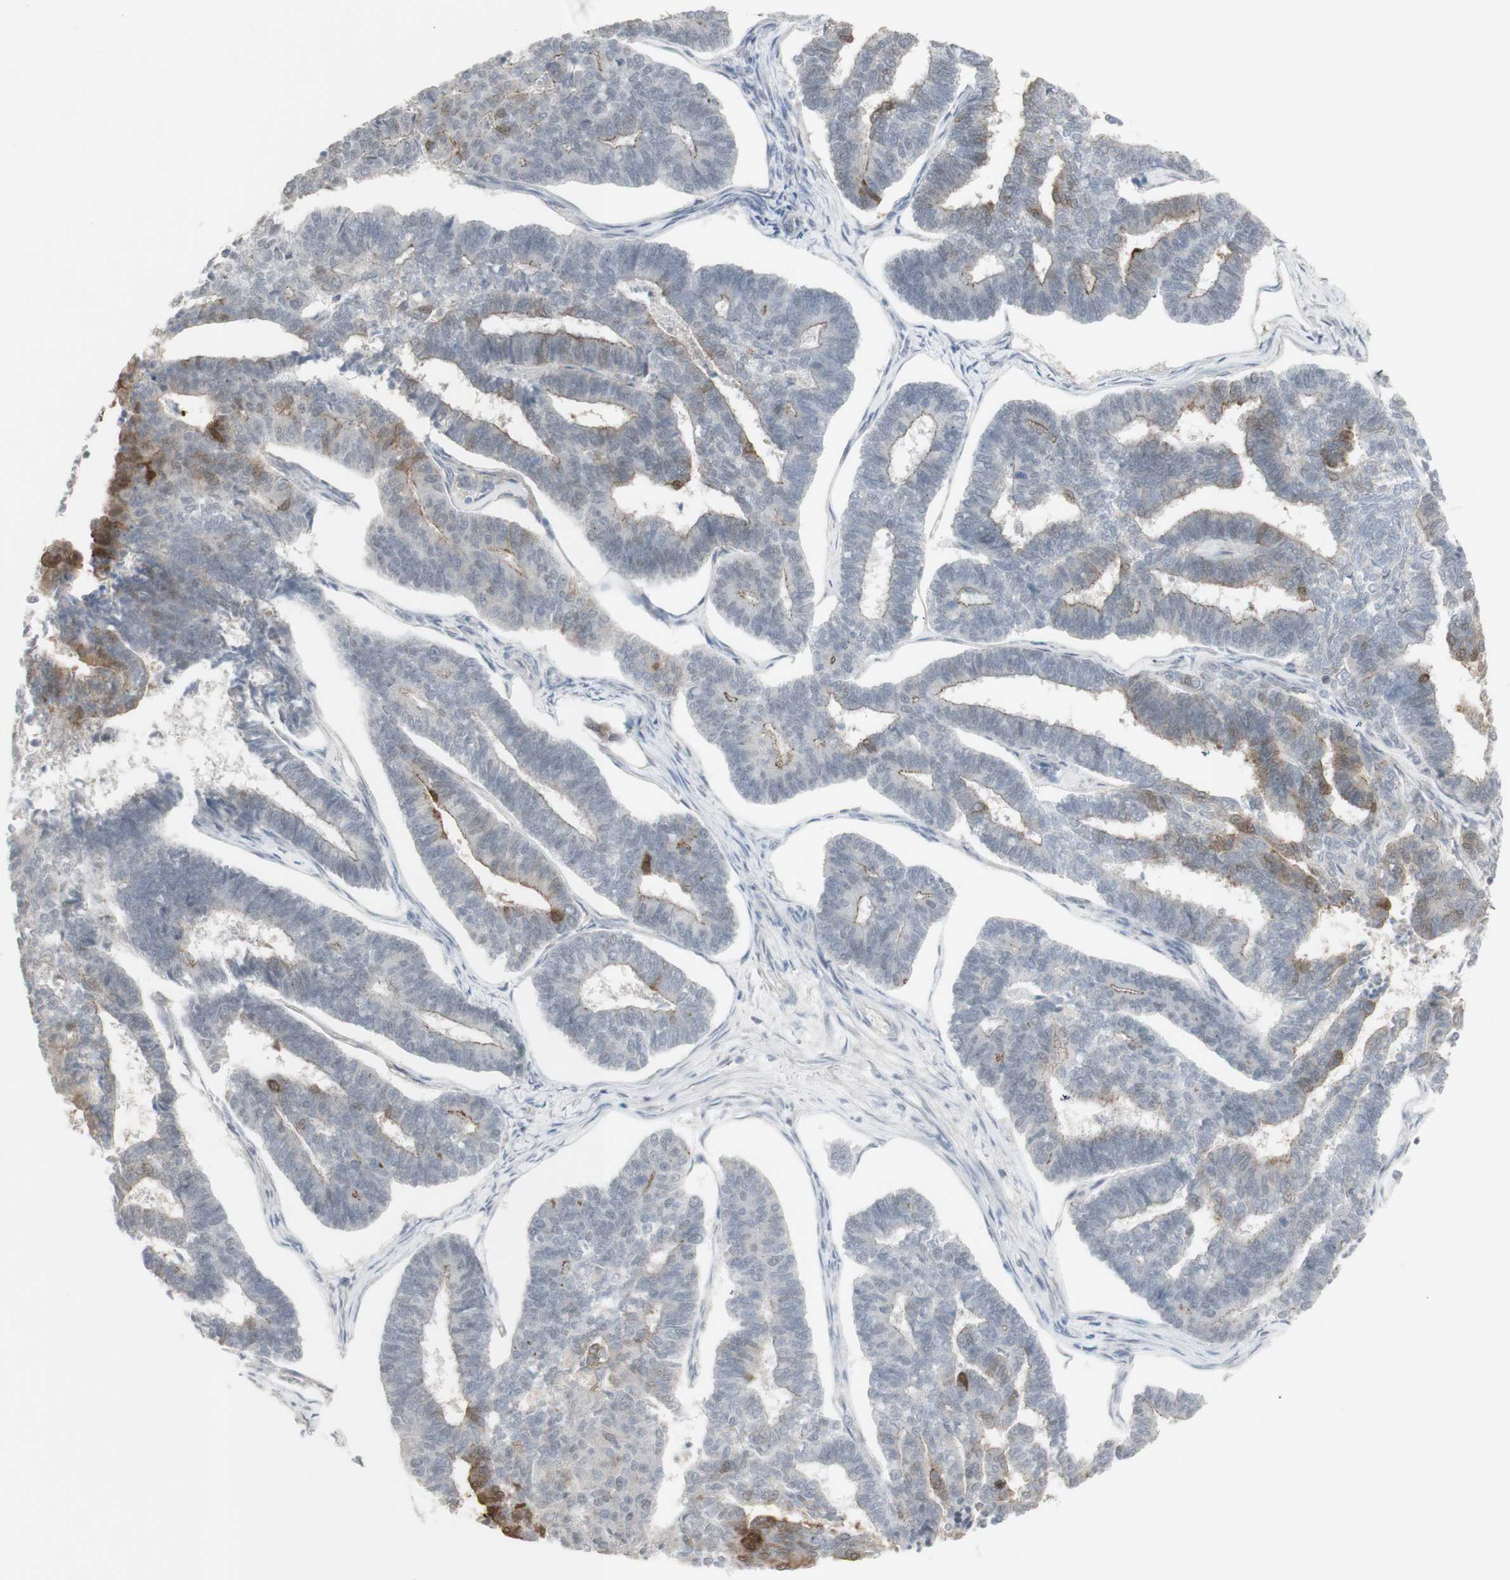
{"staining": {"intensity": "moderate", "quantity": "<25%", "location": "cytoplasmic/membranous"}, "tissue": "endometrial cancer", "cell_type": "Tumor cells", "image_type": "cancer", "snomed": [{"axis": "morphology", "description": "Adenocarcinoma, NOS"}, {"axis": "topography", "description": "Endometrium"}], "caption": "Endometrial adenocarcinoma stained with a protein marker demonstrates moderate staining in tumor cells.", "gene": "C1orf116", "patient": {"sex": "female", "age": 70}}